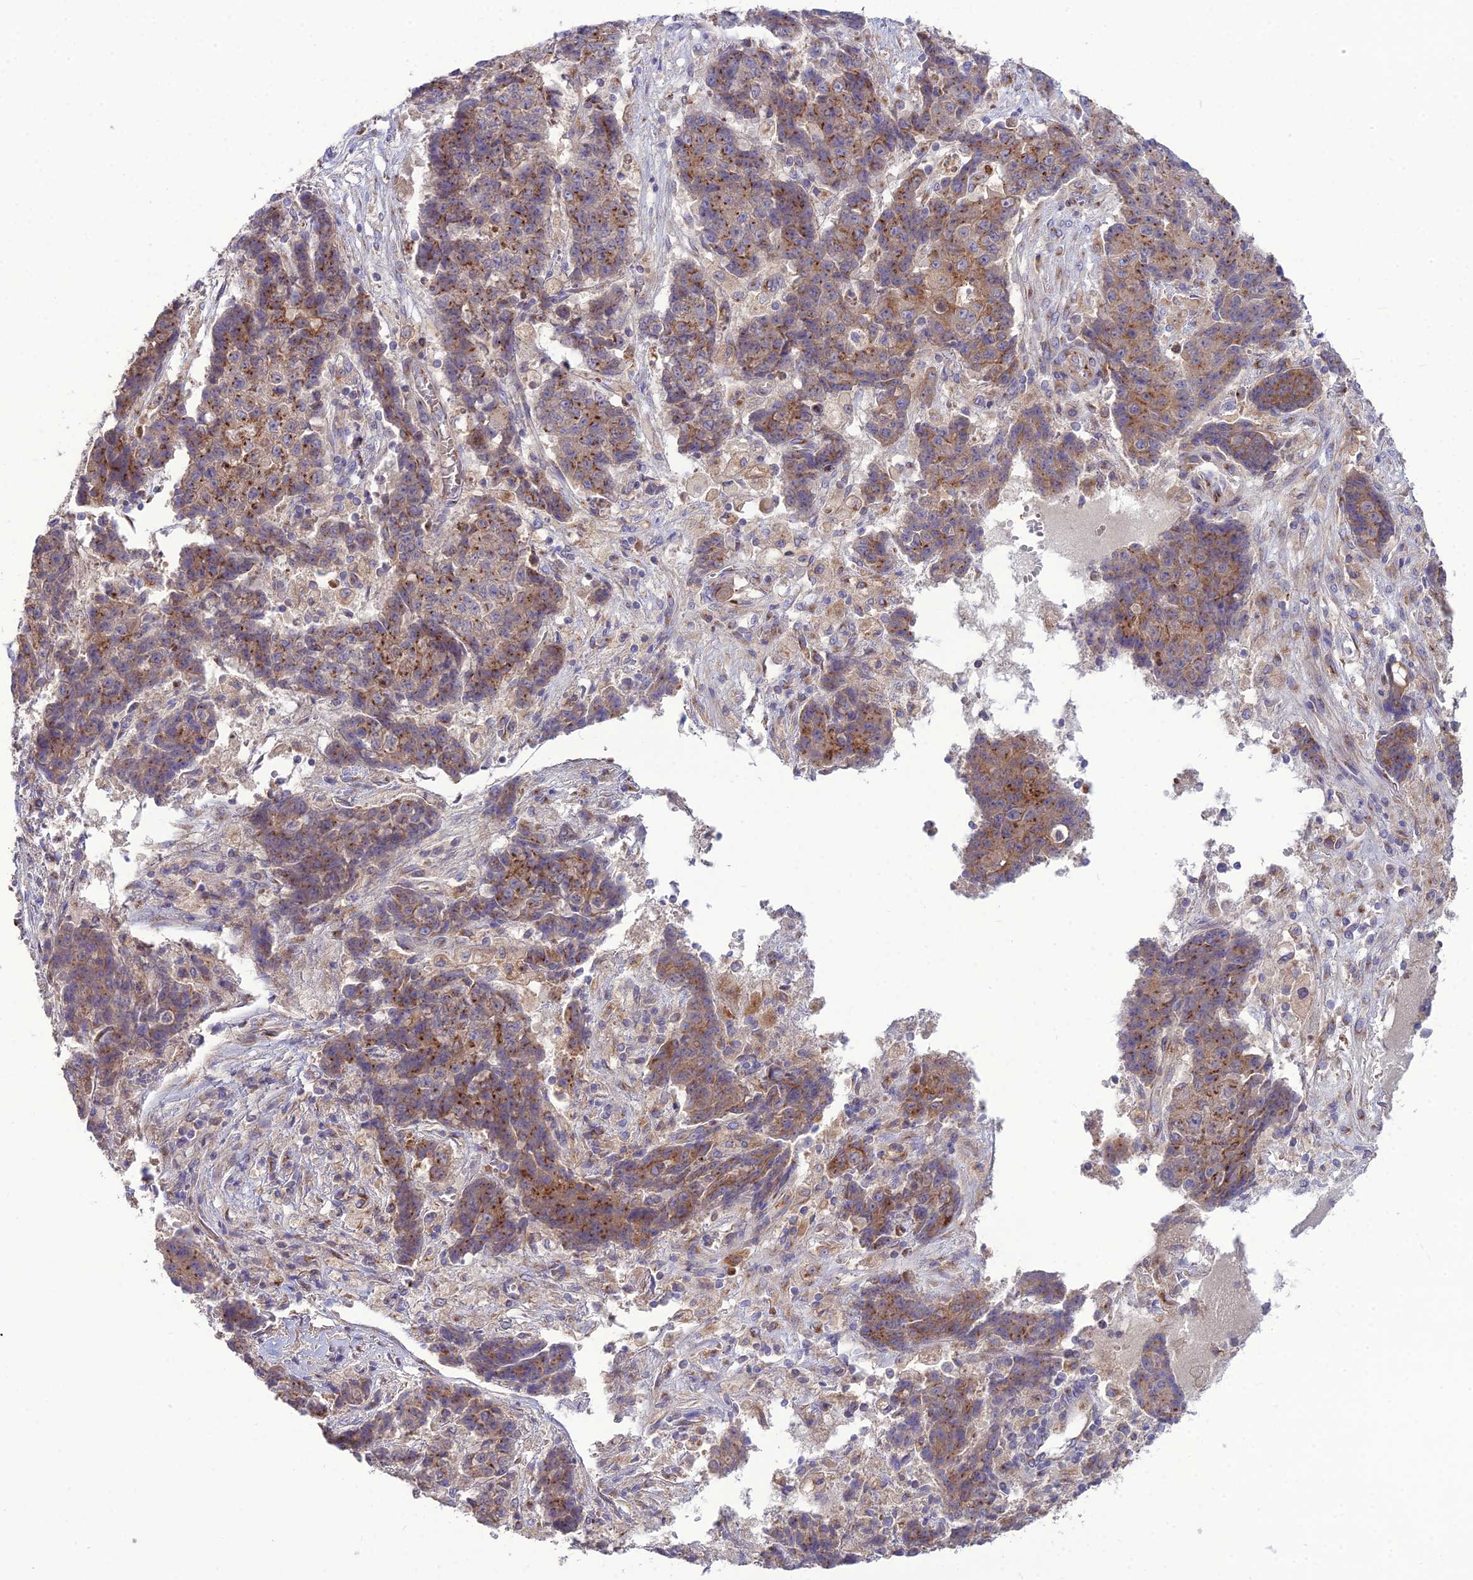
{"staining": {"intensity": "moderate", "quantity": ">75%", "location": "cytoplasmic/membranous"}, "tissue": "ovarian cancer", "cell_type": "Tumor cells", "image_type": "cancer", "snomed": [{"axis": "morphology", "description": "Carcinoma, endometroid"}, {"axis": "topography", "description": "Ovary"}], "caption": "Ovarian cancer (endometroid carcinoma) stained for a protein demonstrates moderate cytoplasmic/membranous positivity in tumor cells.", "gene": "SPRYD7", "patient": {"sex": "female", "age": 42}}